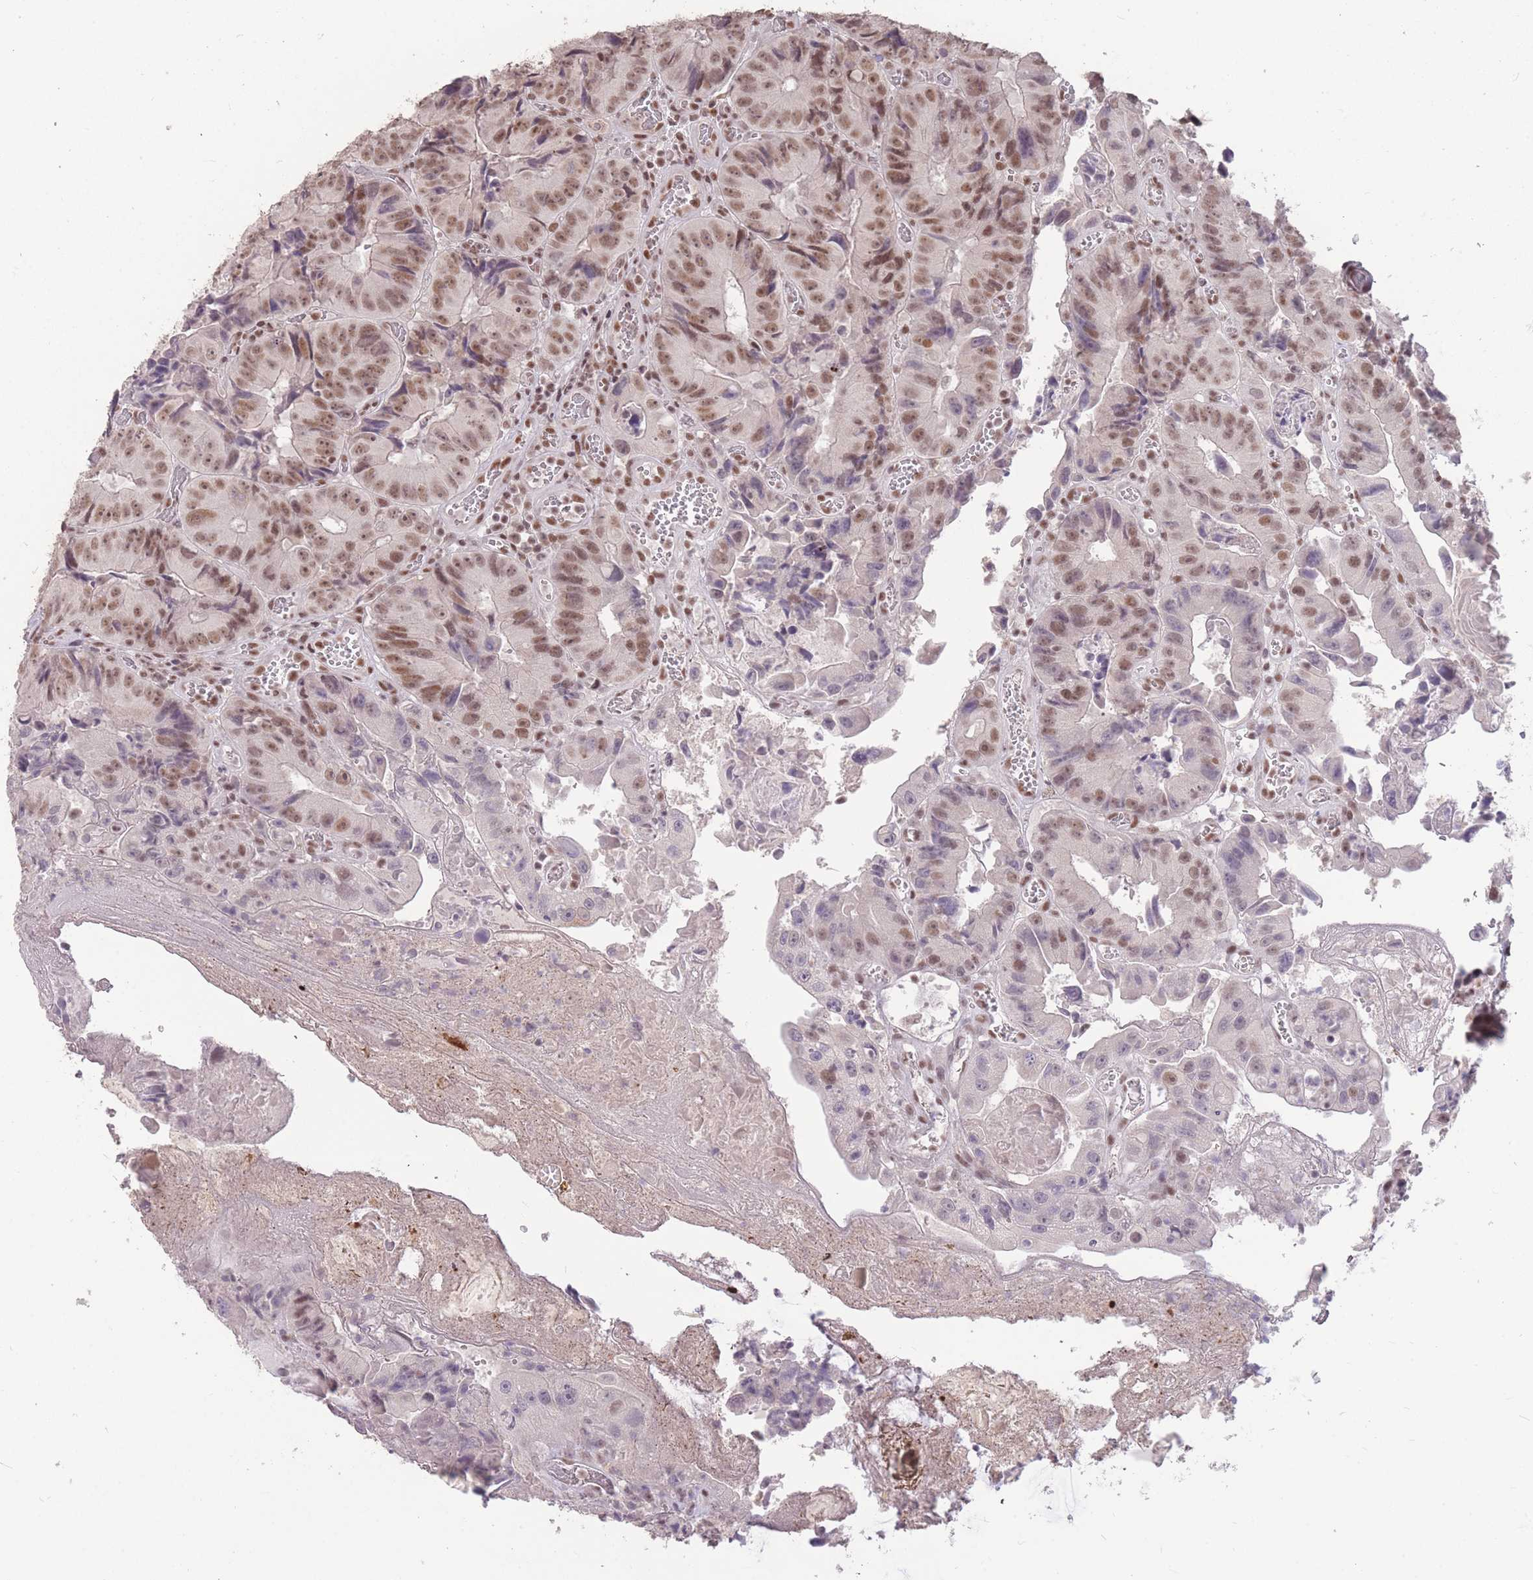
{"staining": {"intensity": "moderate", "quantity": ">75%", "location": "nuclear"}, "tissue": "colorectal cancer", "cell_type": "Tumor cells", "image_type": "cancer", "snomed": [{"axis": "morphology", "description": "Adenocarcinoma, NOS"}, {"axis": "topography", "description": "Colon"}], "caption": "Colorectal cancer (adenocarcinoma) was stained to show a protein in brown. There is medium levels of moderate nuclear positivity in approximately >75% of tumor cells.", "gene": "HNRNPUL1", "patient": {"sex": "female", "age": 86}}